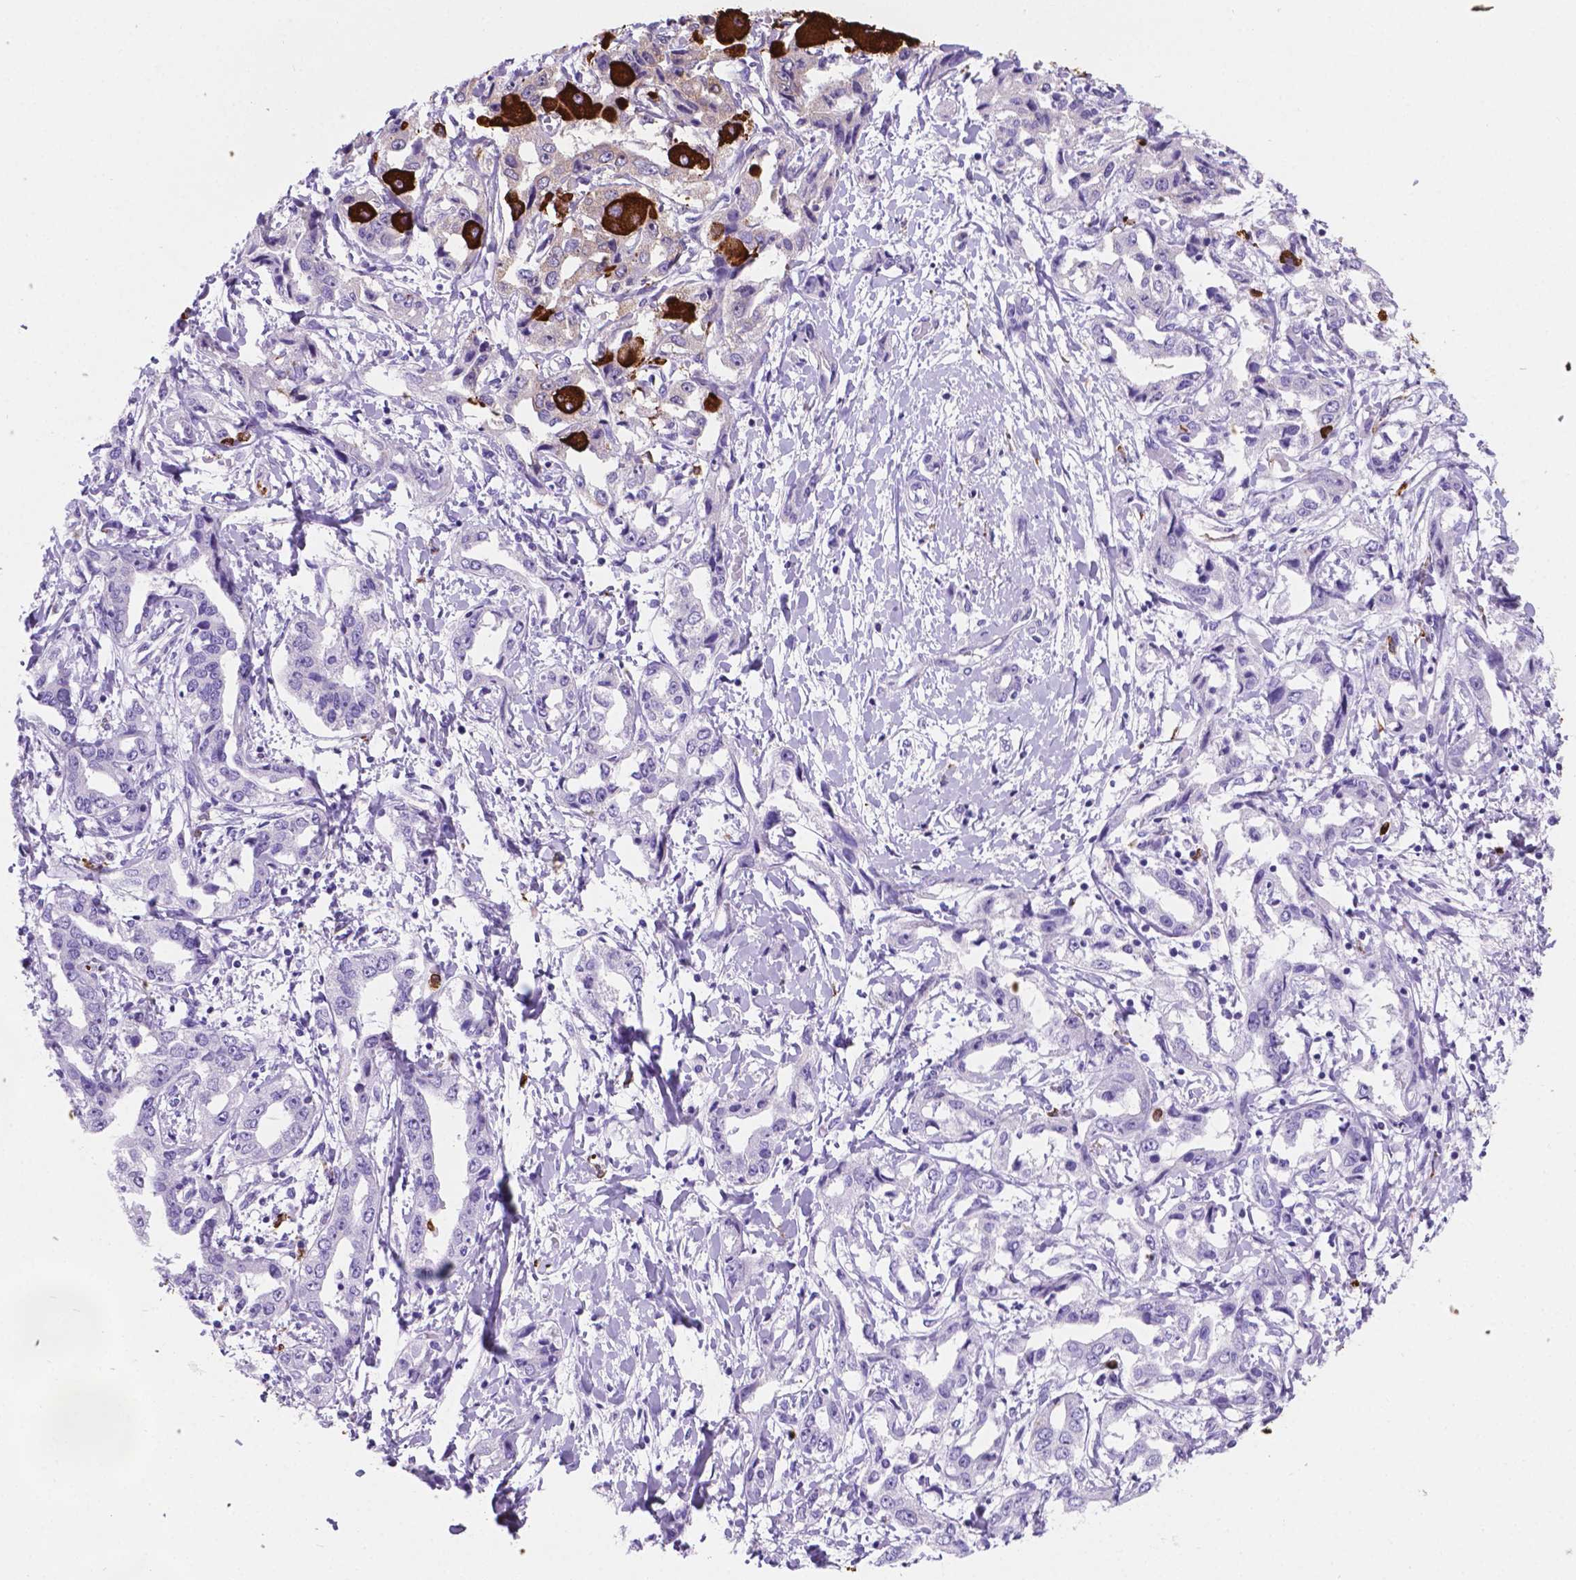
{"staining": {"intensity": "strong", "quantity": "<25%", "location": "cytoplasmic/membranous"}, "tissue": "liver cancer", "cell_type": "Tumor cells", "image_type": "cancer", "snomed": [{"axis": "morphology", "description": "Cholangiocarcinoma"}, {"axis": "topography", "description": "Liver"}], "caption": "Immunohistochemical staining of liver cholangiocarcinoma exhibits strong cytoplasmic/membranous protein staining in about <25% of tumor cells.", "gene": "MACF1", "patient": {"sex": "male", "age": 59}}